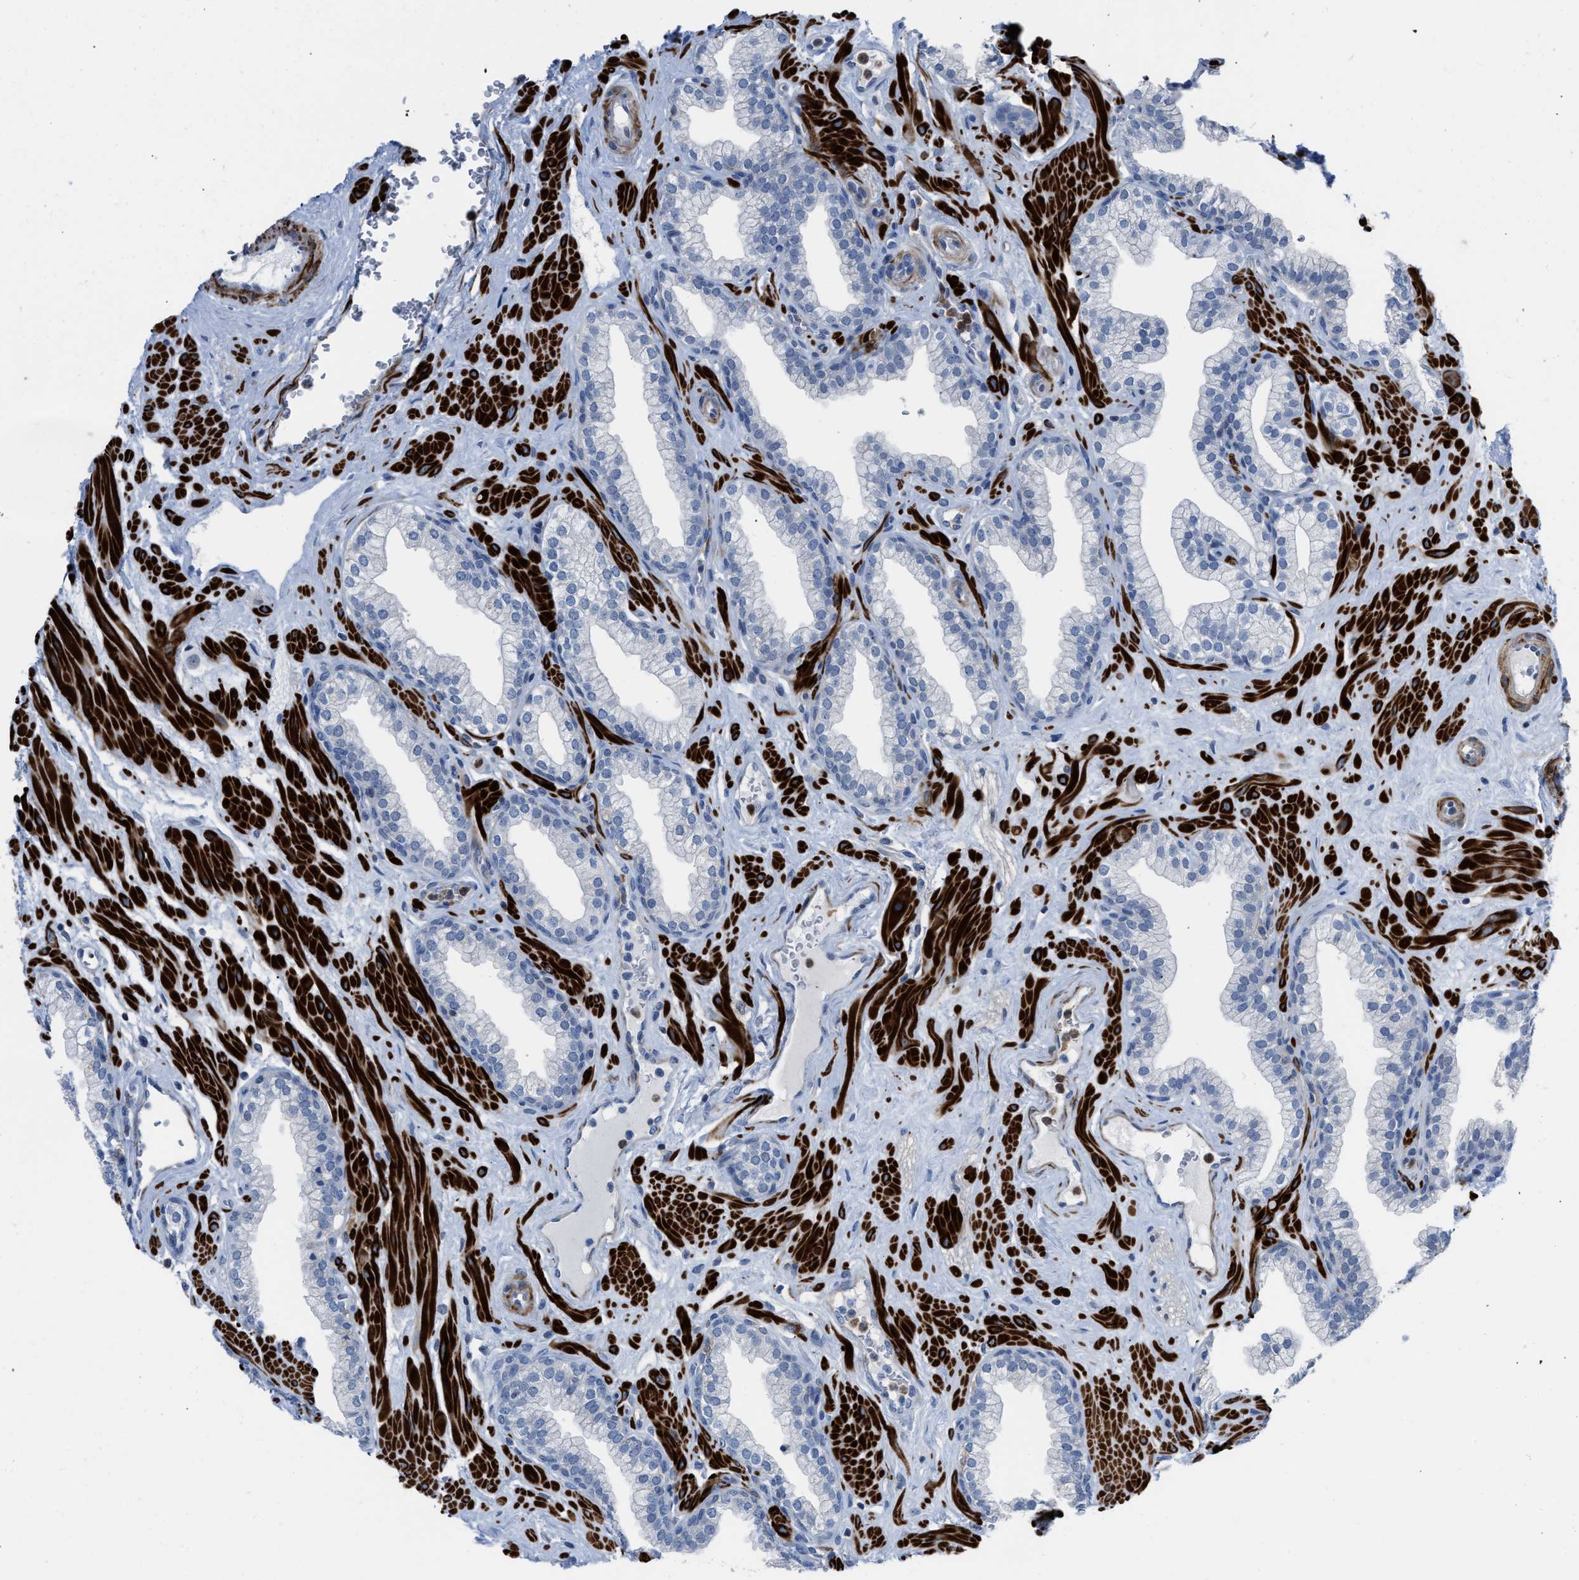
{"staining": {"intensity": "negative", "quantity": "none", "location": "none"}, "tissue": "prostate", "cell_type": "Glandular cells", "image_type": "normal", "snomed": [{"axis": "morphology", "description": "Normal tissue, NOS"}, {"axis": "morphology", "description": "Urothelial carcinoma, Low grade"}, {"axis": "topography", "description": "Urinary bladder"}, {"axis": "topography", "description": "Prostate"}], "caption": "DAB immunohistochemical staining of unremarkable prostate demonstrates no significant positivity in glandular cells.", "gene": "PRMT2", "patient": {"sex": "male", "age": 60}}